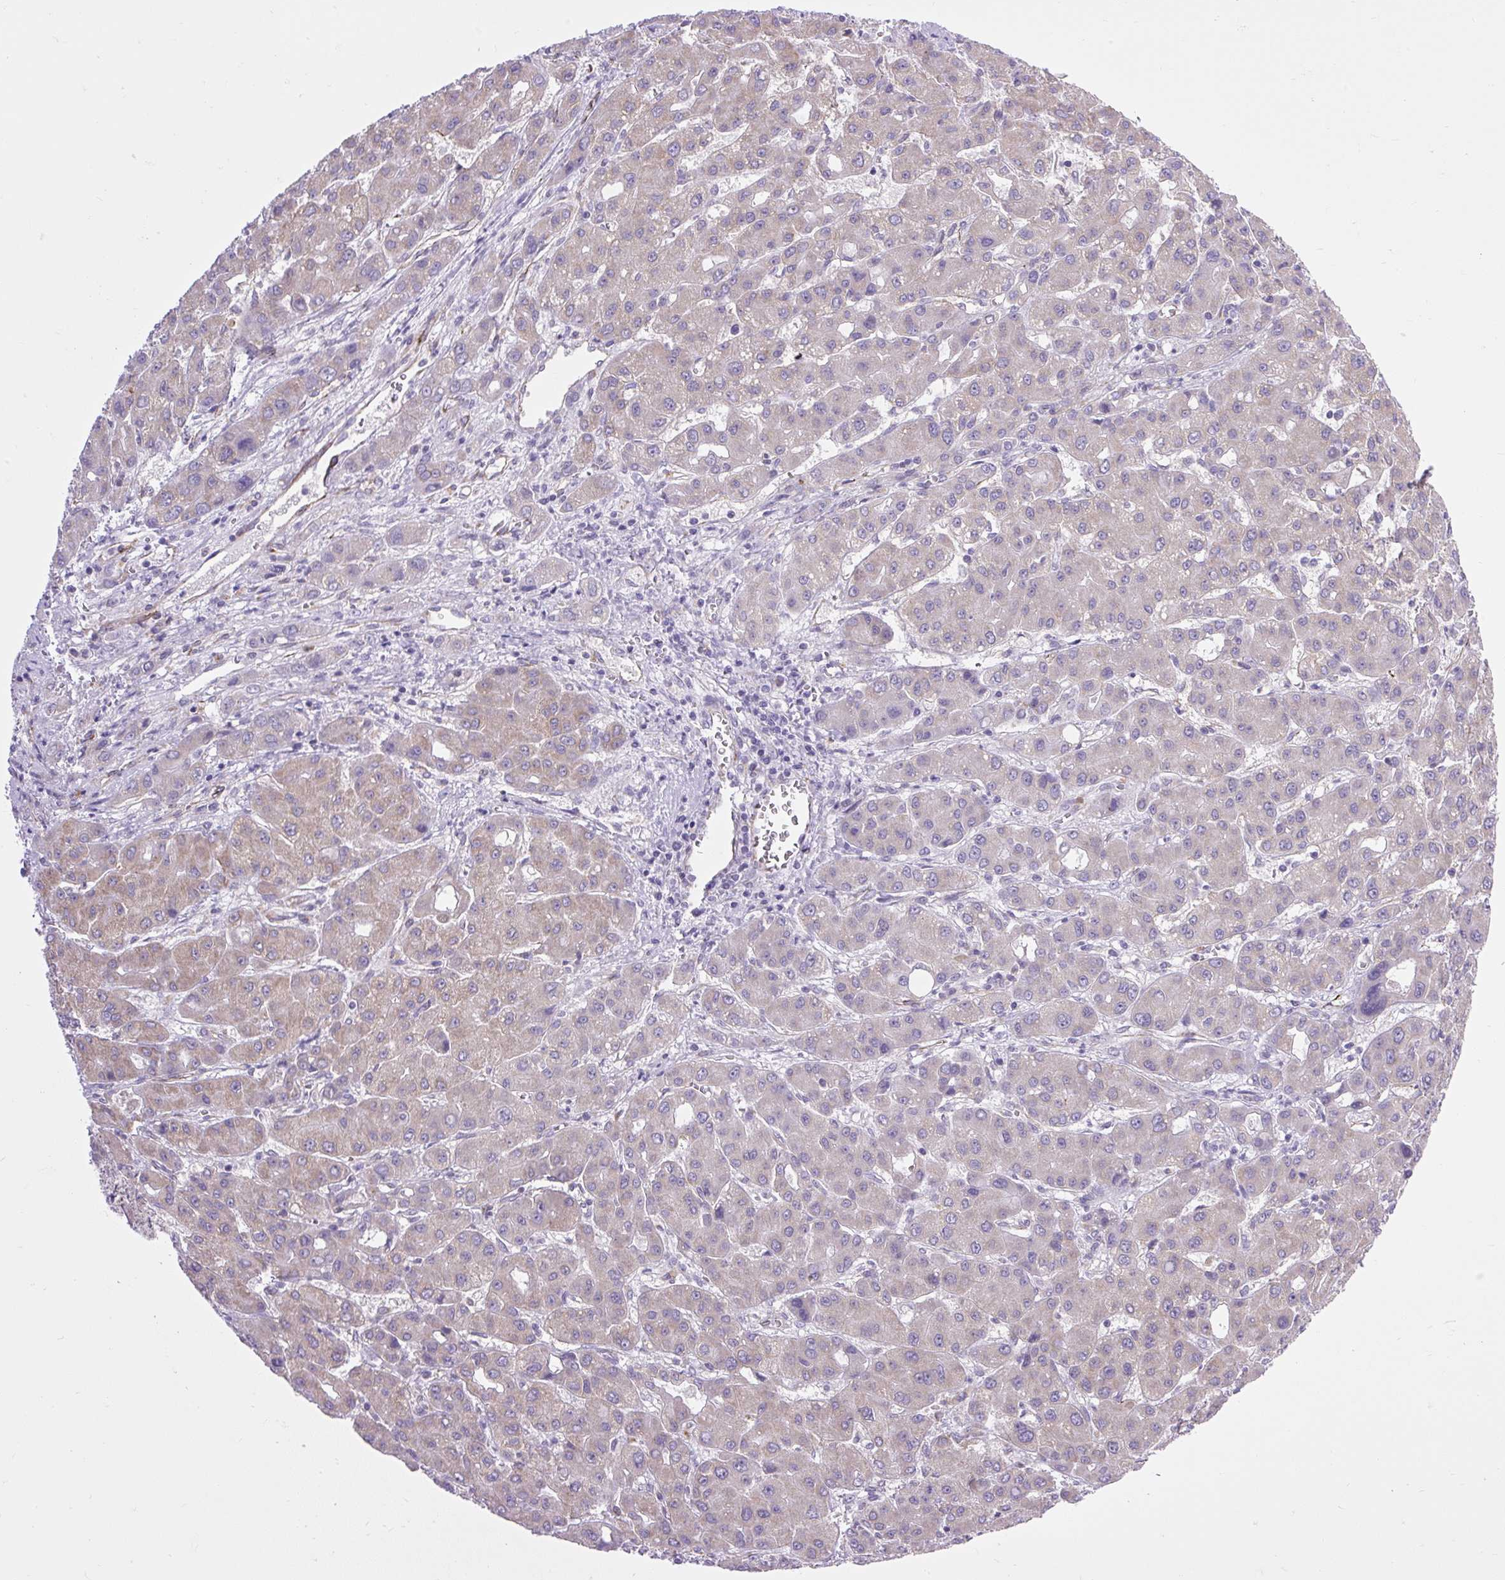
{"staining": {"intensity": "weak", "quantity": "<25%", "location": "cytoplasmic/membranous"}, "tissue": "liver cancer", "cell_type": "Tumor cells", "image_type": "cancer", "snomed": [{"axis": "morphology", "description": "Carcinoma, Hepatocellular, NOS"}, {"axis": "topography", "description": "Liver"}], "caption": "A histopathology image of human liver cancer (hepatocellular carcinoma) is negative for staining in tumor cells.", "gene": "RNASE10", "patient": {"sex": "male", "age": 55}}